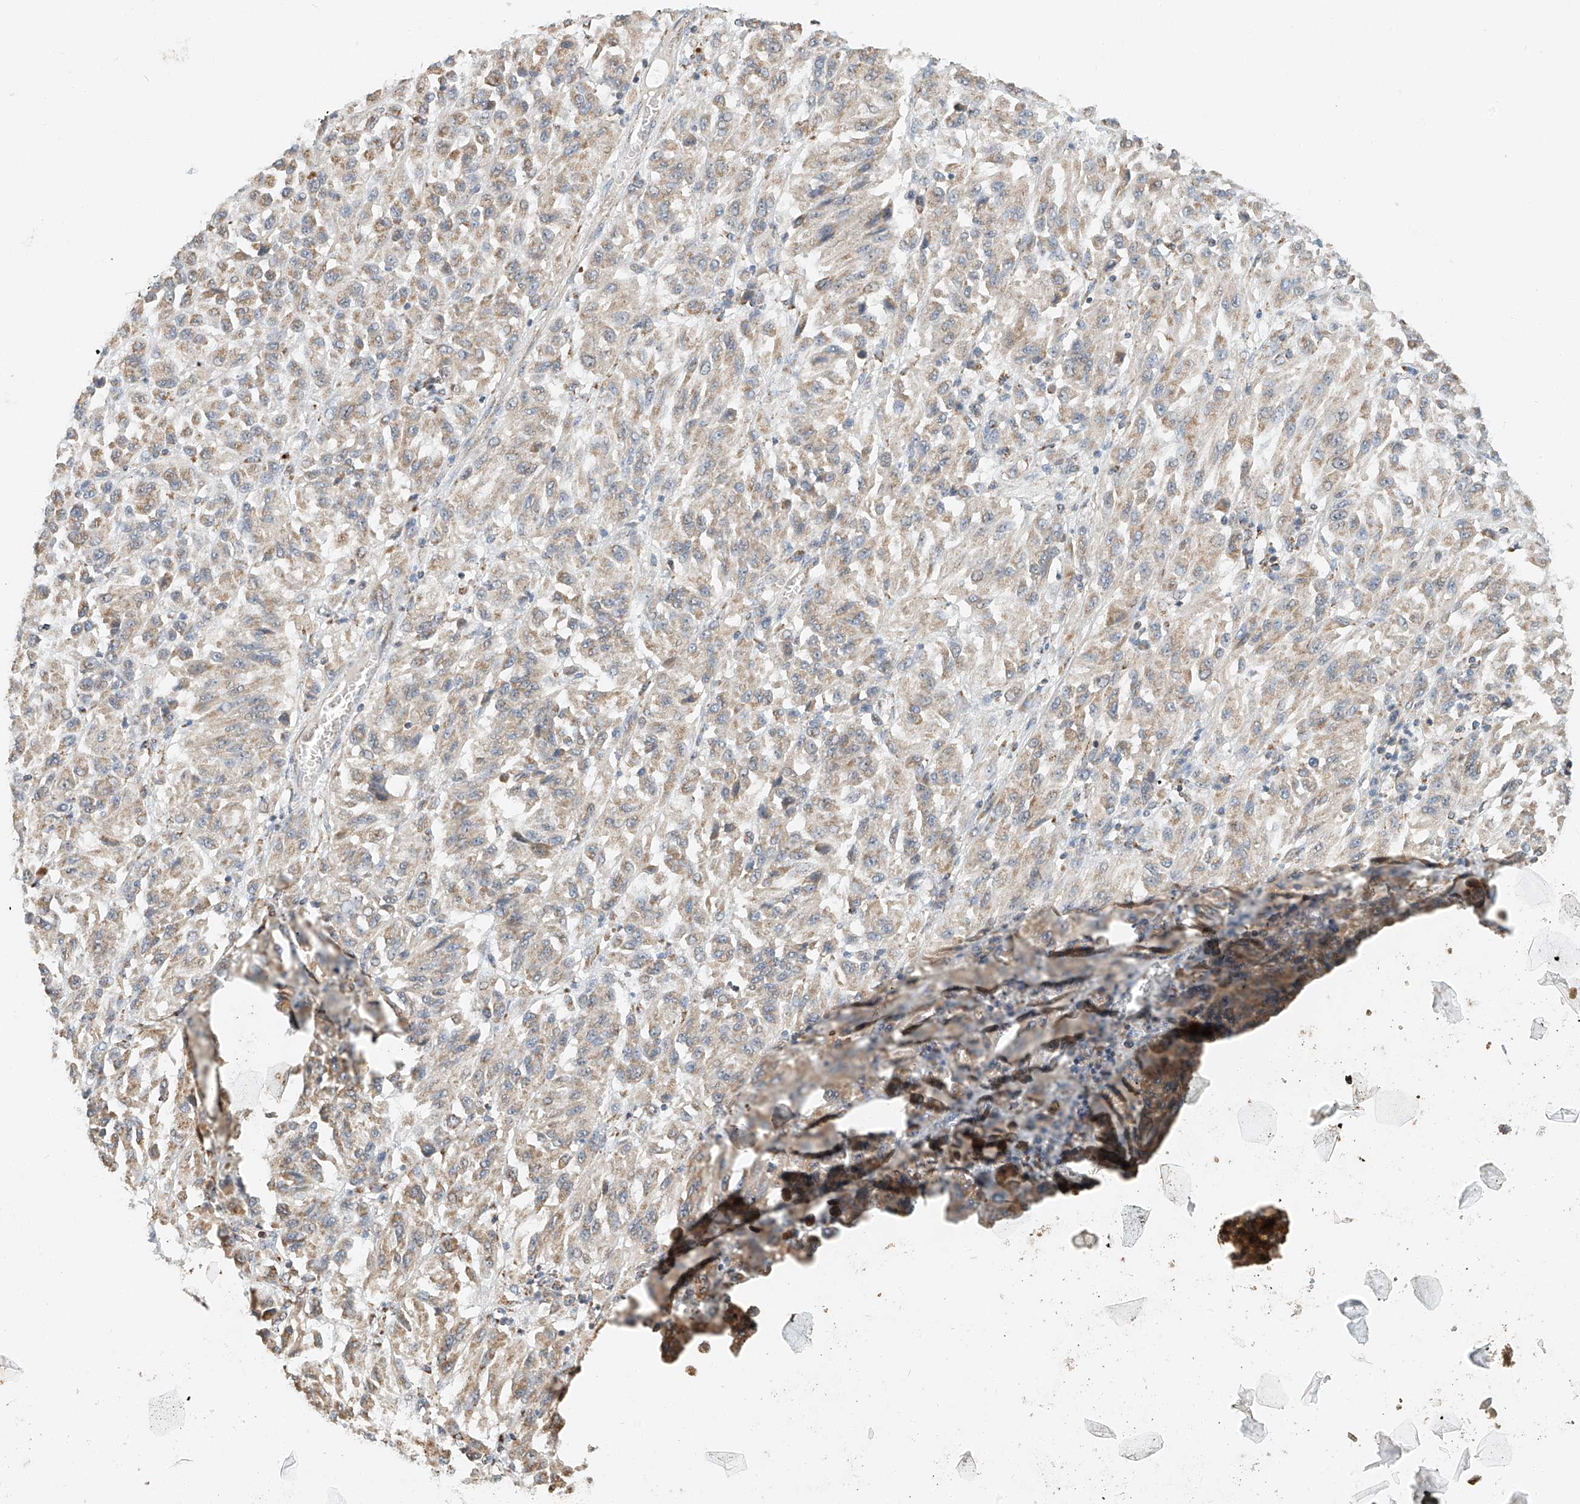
{"staining": {"intensity": "weak", "quantity": ">75%", "location": "cytoplasmic/membranous"}, "tissue": "melanoma", "cell_type": "Tumor cells", "image_type": "cancer", "snomed": [{"axis": "morphology", "description": "Malignant melanoma, Metastatic site"}, {"axis": "topography", "description": "Lung"}], "caption": "Immunohistochemical staining of malignant melanoma (metastatic site) displays low levels of weak cytoplasmic/membranous protein positivity in about >75% of tumor cells. (Brightfield microscopy of DAB IHC at high magnification).", "gene": "YIPF7", "patient": {"sex": "male", "age": 64}}